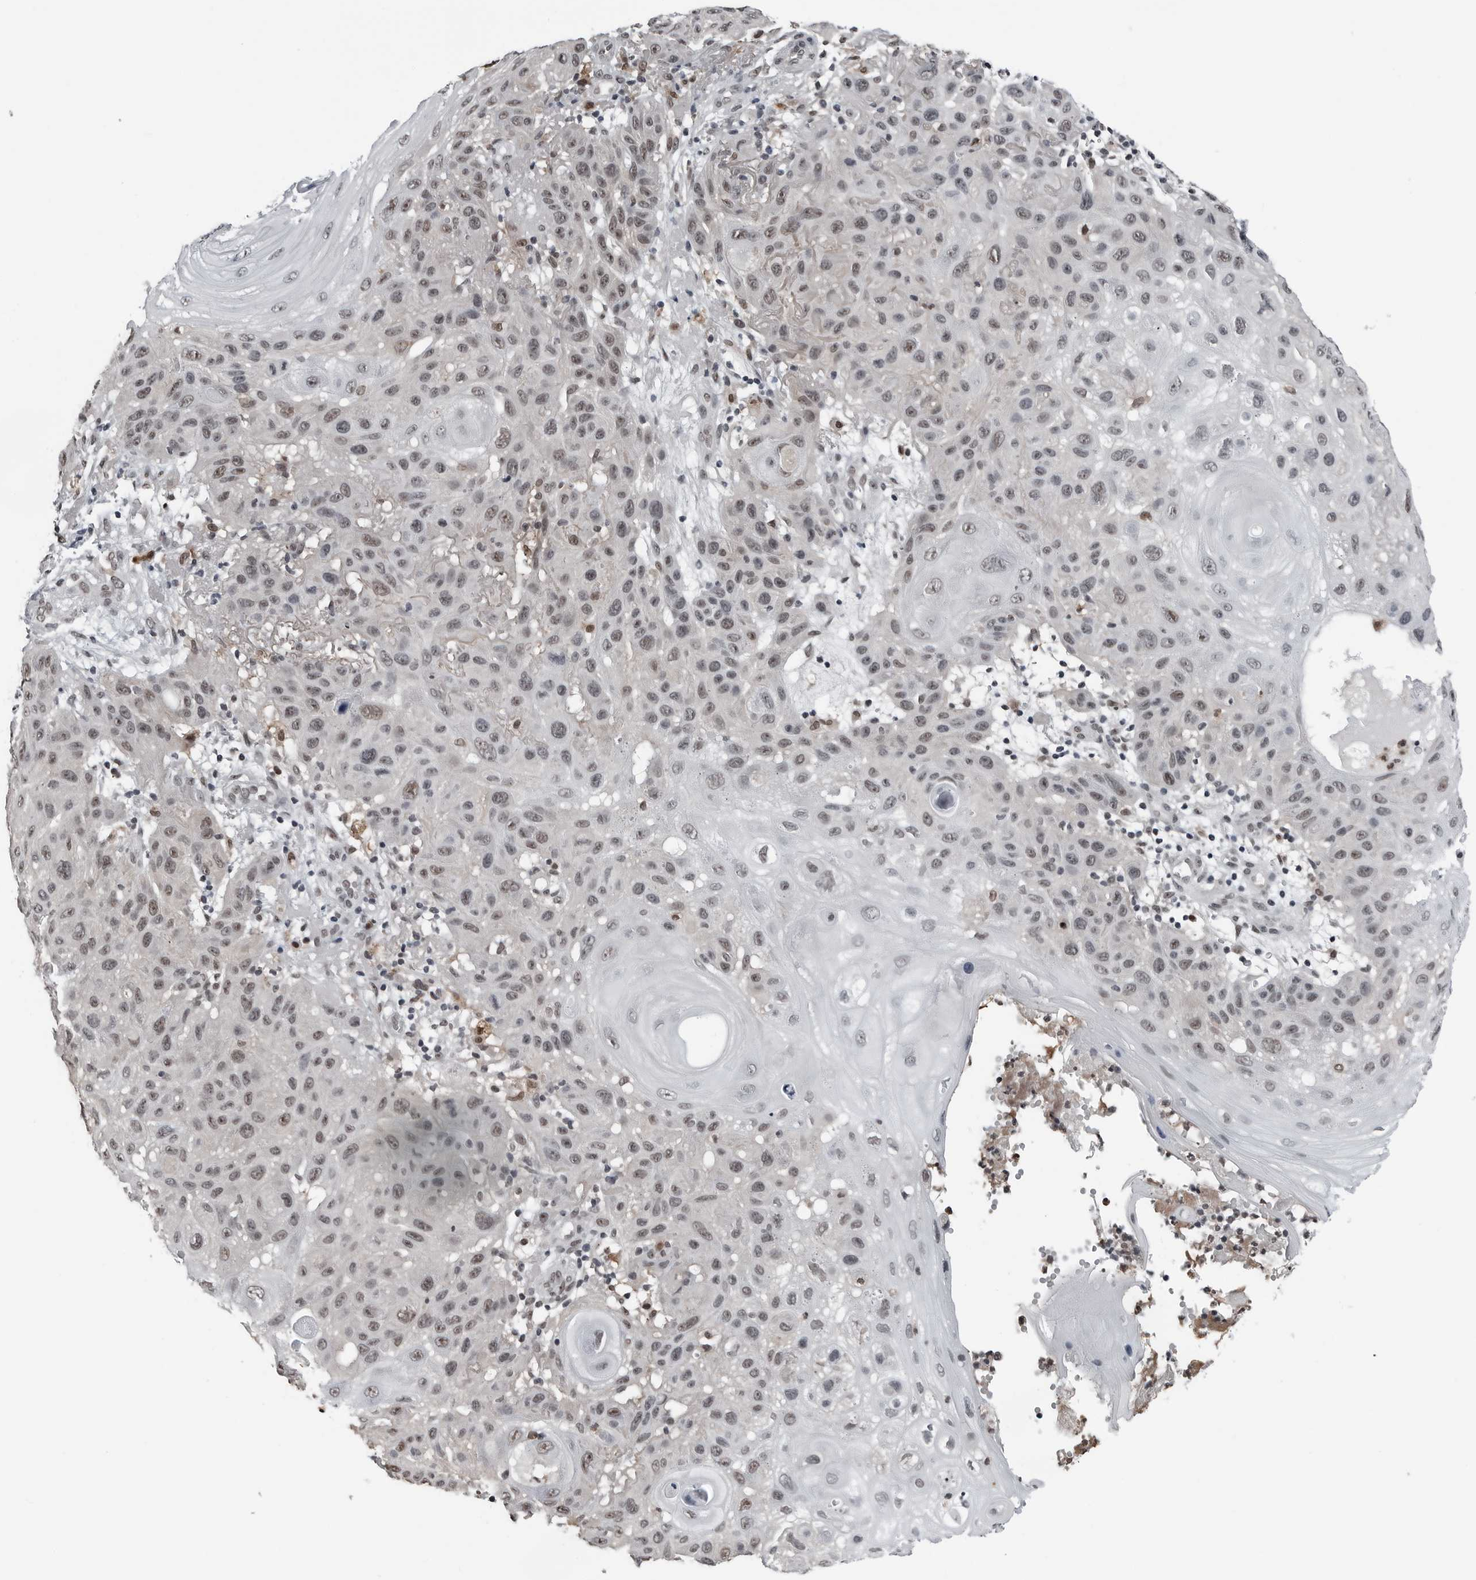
{"staining": {"intensity": "moderate", "quantity": "25%-75%", "location": "nuclear"}, "tissue": "skin cancer", "cell_type": "Tumor cells", "image_type": "cancer", "snomed": [{"axis": "morphology", "description": "Normal tissue, NOS"}, {"axis": "morphology", "description": "Squamous cell carcinoma, NOS"}, {"axis": "topography", "description": "Skin"}], "caption": "Approximately 25%-75% of tumor cells in skin cancer (squamous cell carcinoma) reveal moderate nuclear protein expression as visualized by brown immunohistochemical staining.", "gene": "AKR1A1", "patient": {"sex": "female", "age": 96}}